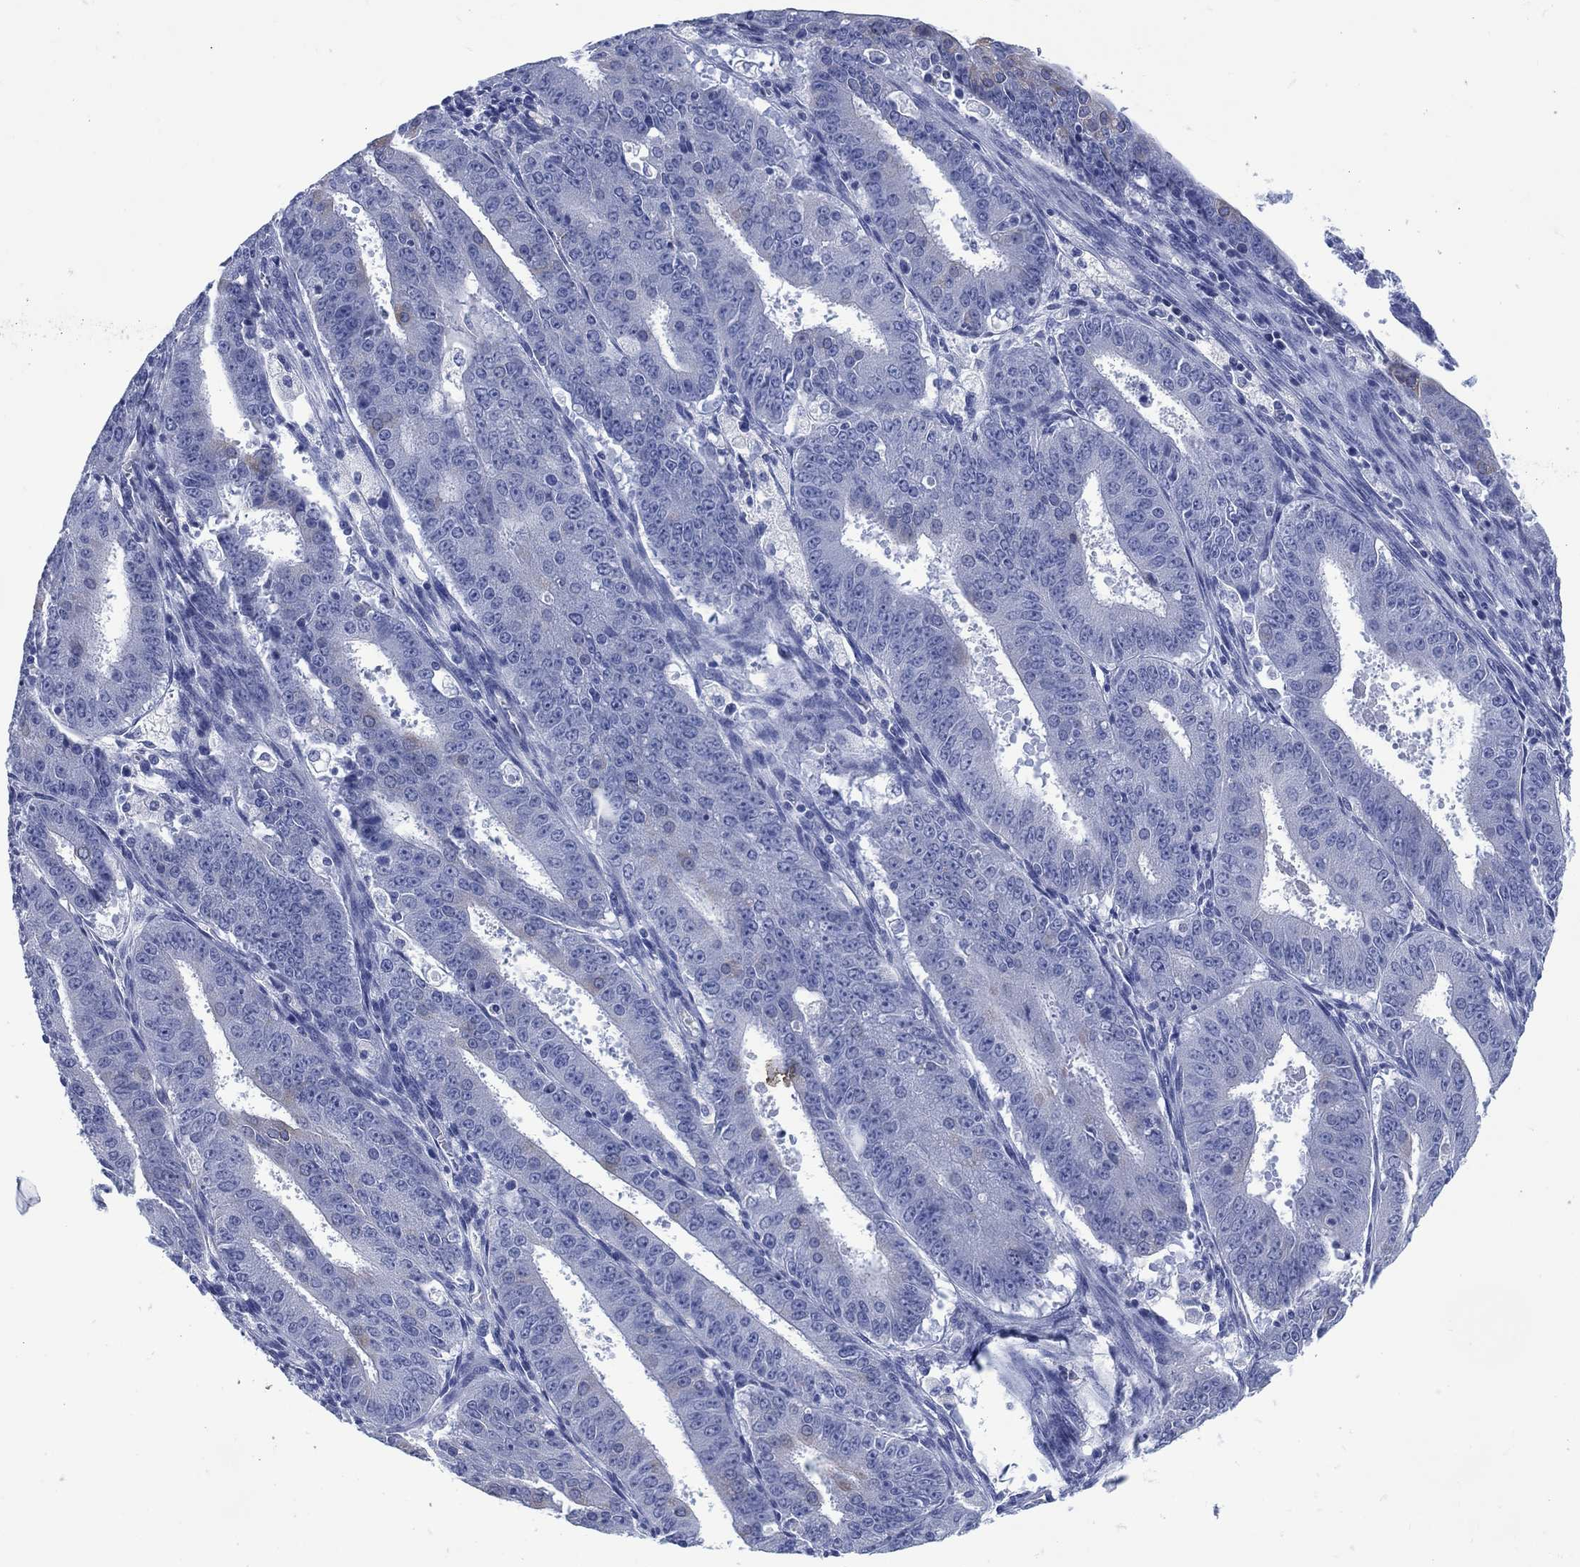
{"staining": {"intensity": "negative", "quantity": "none", "location": "none"}, "tissue": "ovarian cancer", "cell_type": "Tumor cells", "image_type": "cancer", "snomed": [{"axis": "morphology", "description": "Carcinoma, endometroid"}, {"axis": "topography", "description": "Ovary"}], "caption": "Tumor cells are negative for brown protein staining in endometroid carcinoma (ovarian).", "gene": "DDI1", "patient": {"sex": "female", "age": 42}}